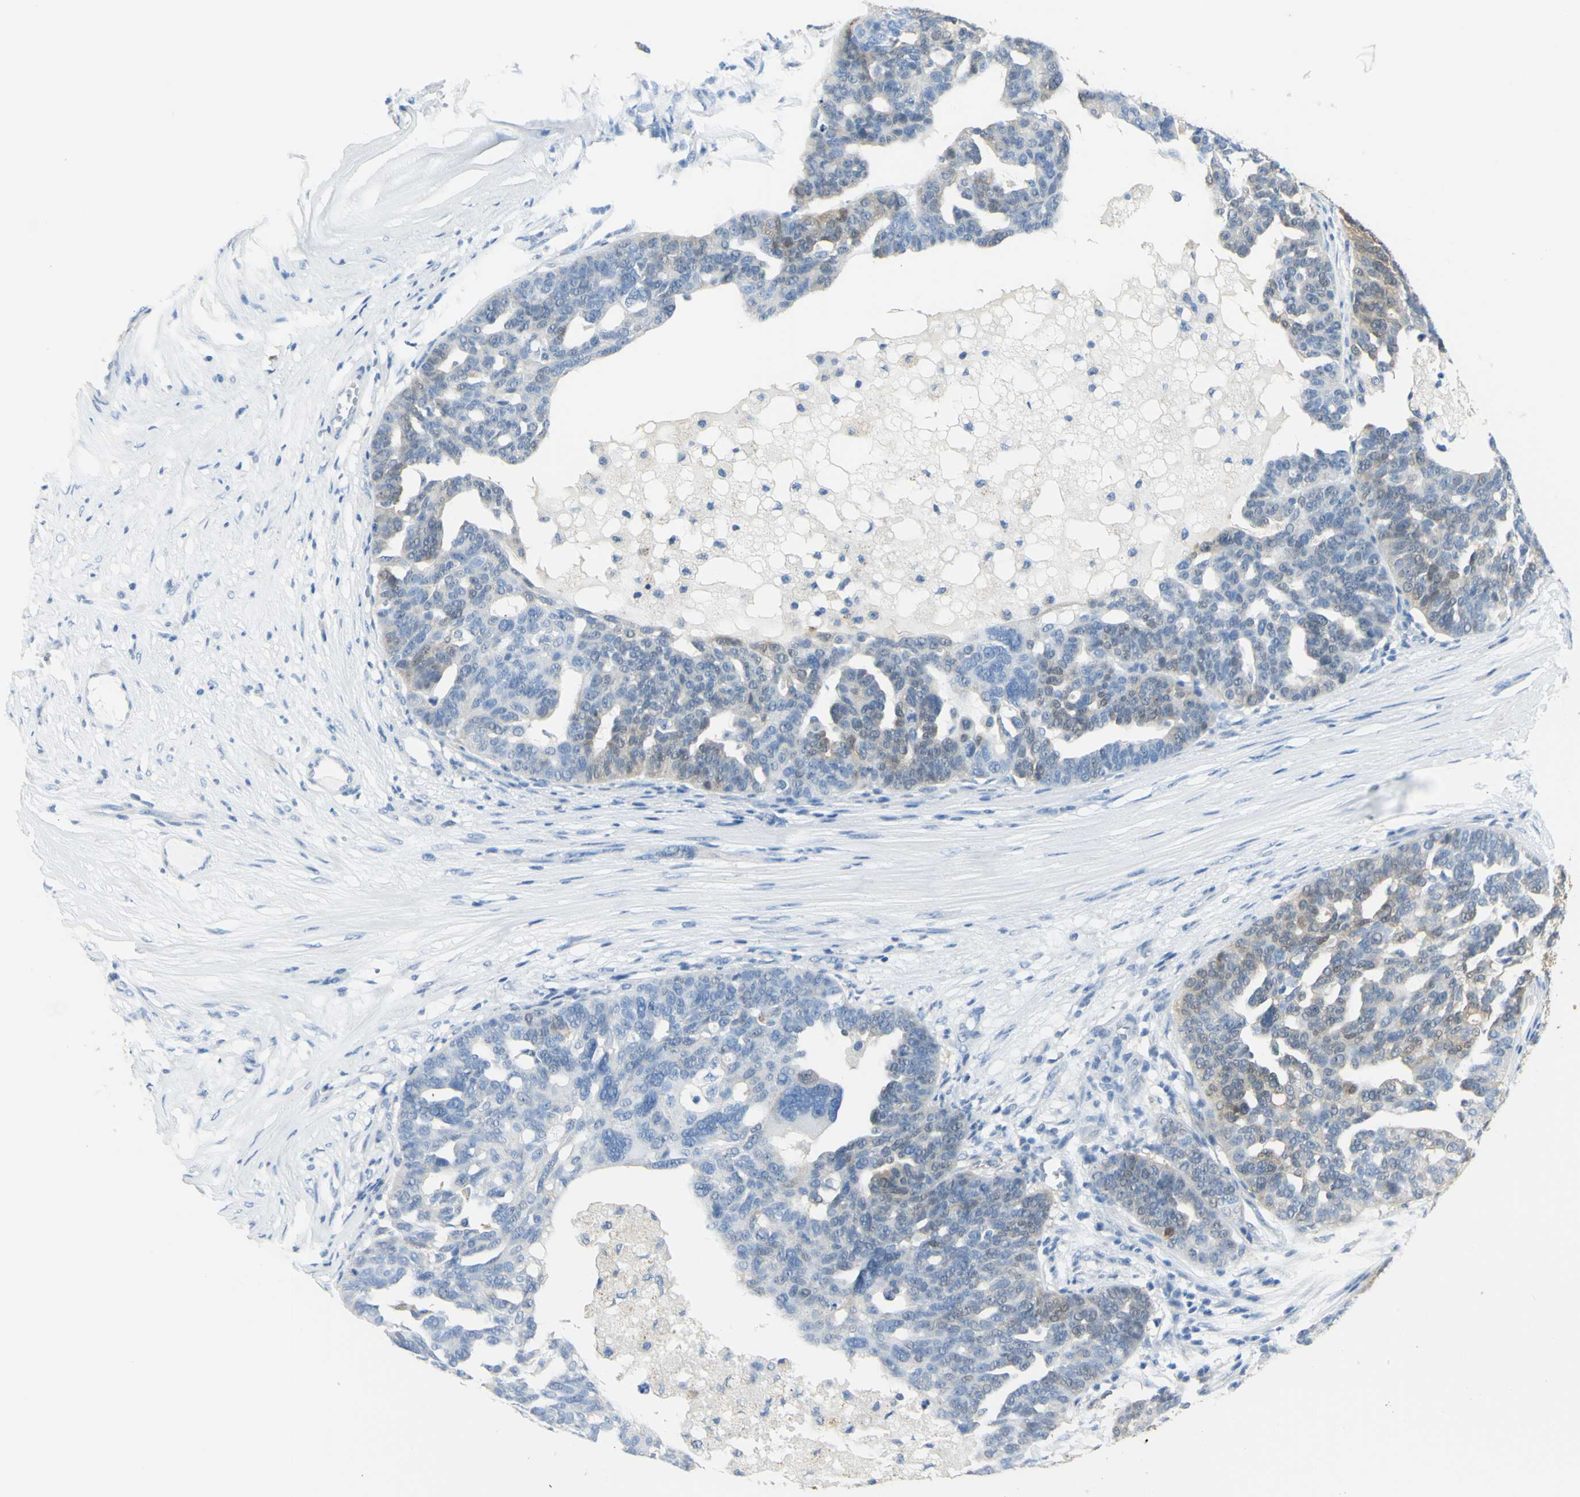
{"staining": {"intensity": "weak", "quantity": "<25%", "location": "cytoplasmic/membranous"}, "tissue": "ovarian cancer", "cell_type": "Tumor cells", "image_type": "cancer", "snomed": [{"axis": "morphology", "description": "Cystadenocarcinoma, serous, NOS"}, {"axis": "topography", "description": "Ovary"}], "caption": "DAB (3,3'-diaminobenzidine) immunohistochemical staining of human ovarian serous cystadenocarcinoma reveals no significant expression in tumor cells. Brightfield microscopy of immunohistochemistry (IHC) stained with DAB (brown) and hematoxylin (blue), captured at high magnification.", "gene": "TSPAN1", "patient": {"sex": "female", "age": 59}}